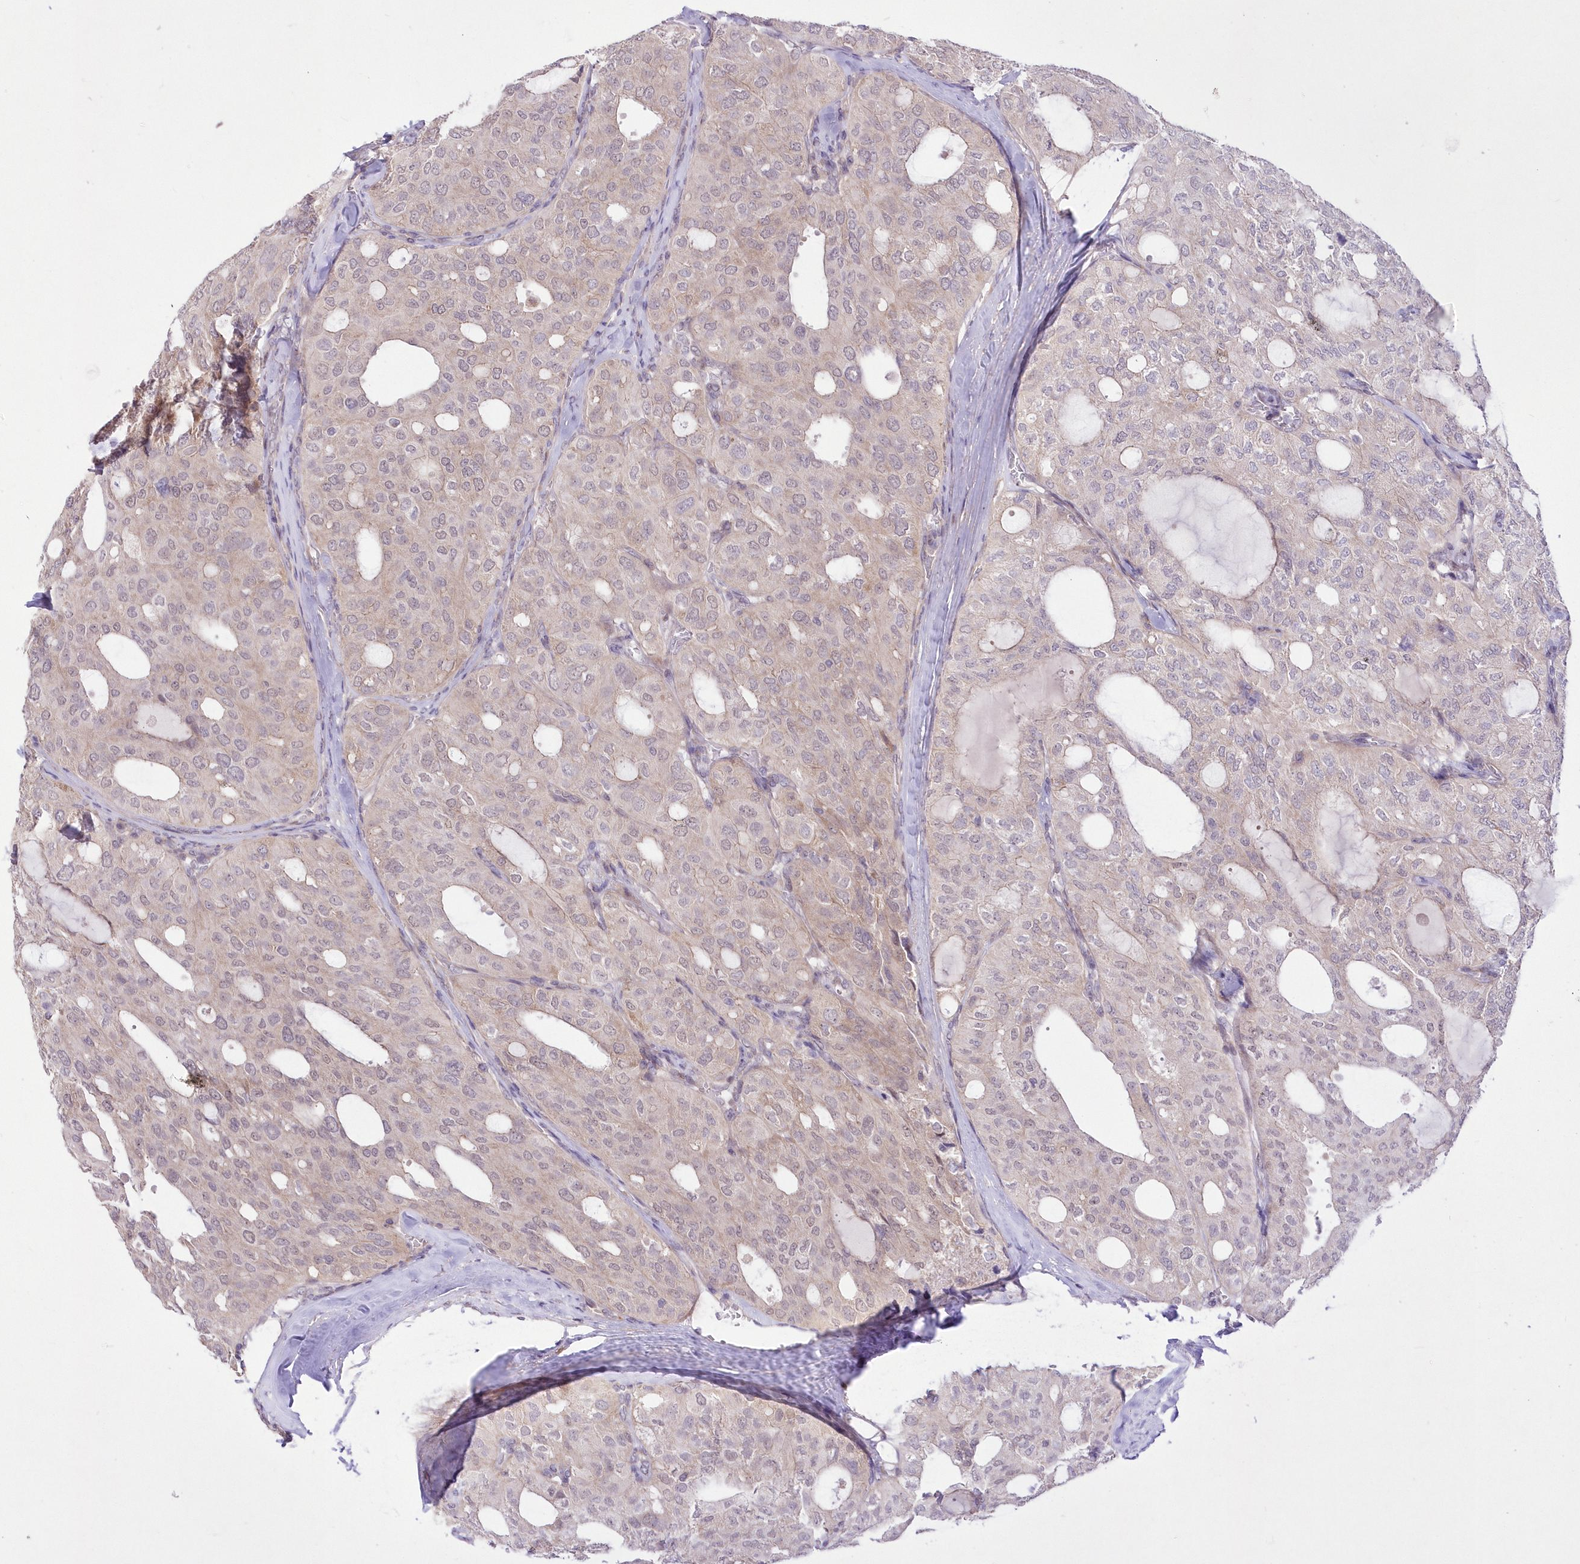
{"staining": {"intensity": "weak", "quantity": "<25%", "location": "cytoplasmic/membranous"}, "tissue": "thyroid cancer", "cell_type": "Tumor cells", "image_type": "cancer", "snomed": [{"axis": "morphology", "description": "Follicular adenoma carcinoma, NOS"}, {"axis": "topography", "description": "Thyroid gland"}], "caption": "Immunohistochemistry micrograph of follicular adenoma carcinoma (thyroid) stained for a protein (brown), which shows no expression in tumor cells.", "gene": "FAM241B", "patient": {"sex": "male", "age": 75}}